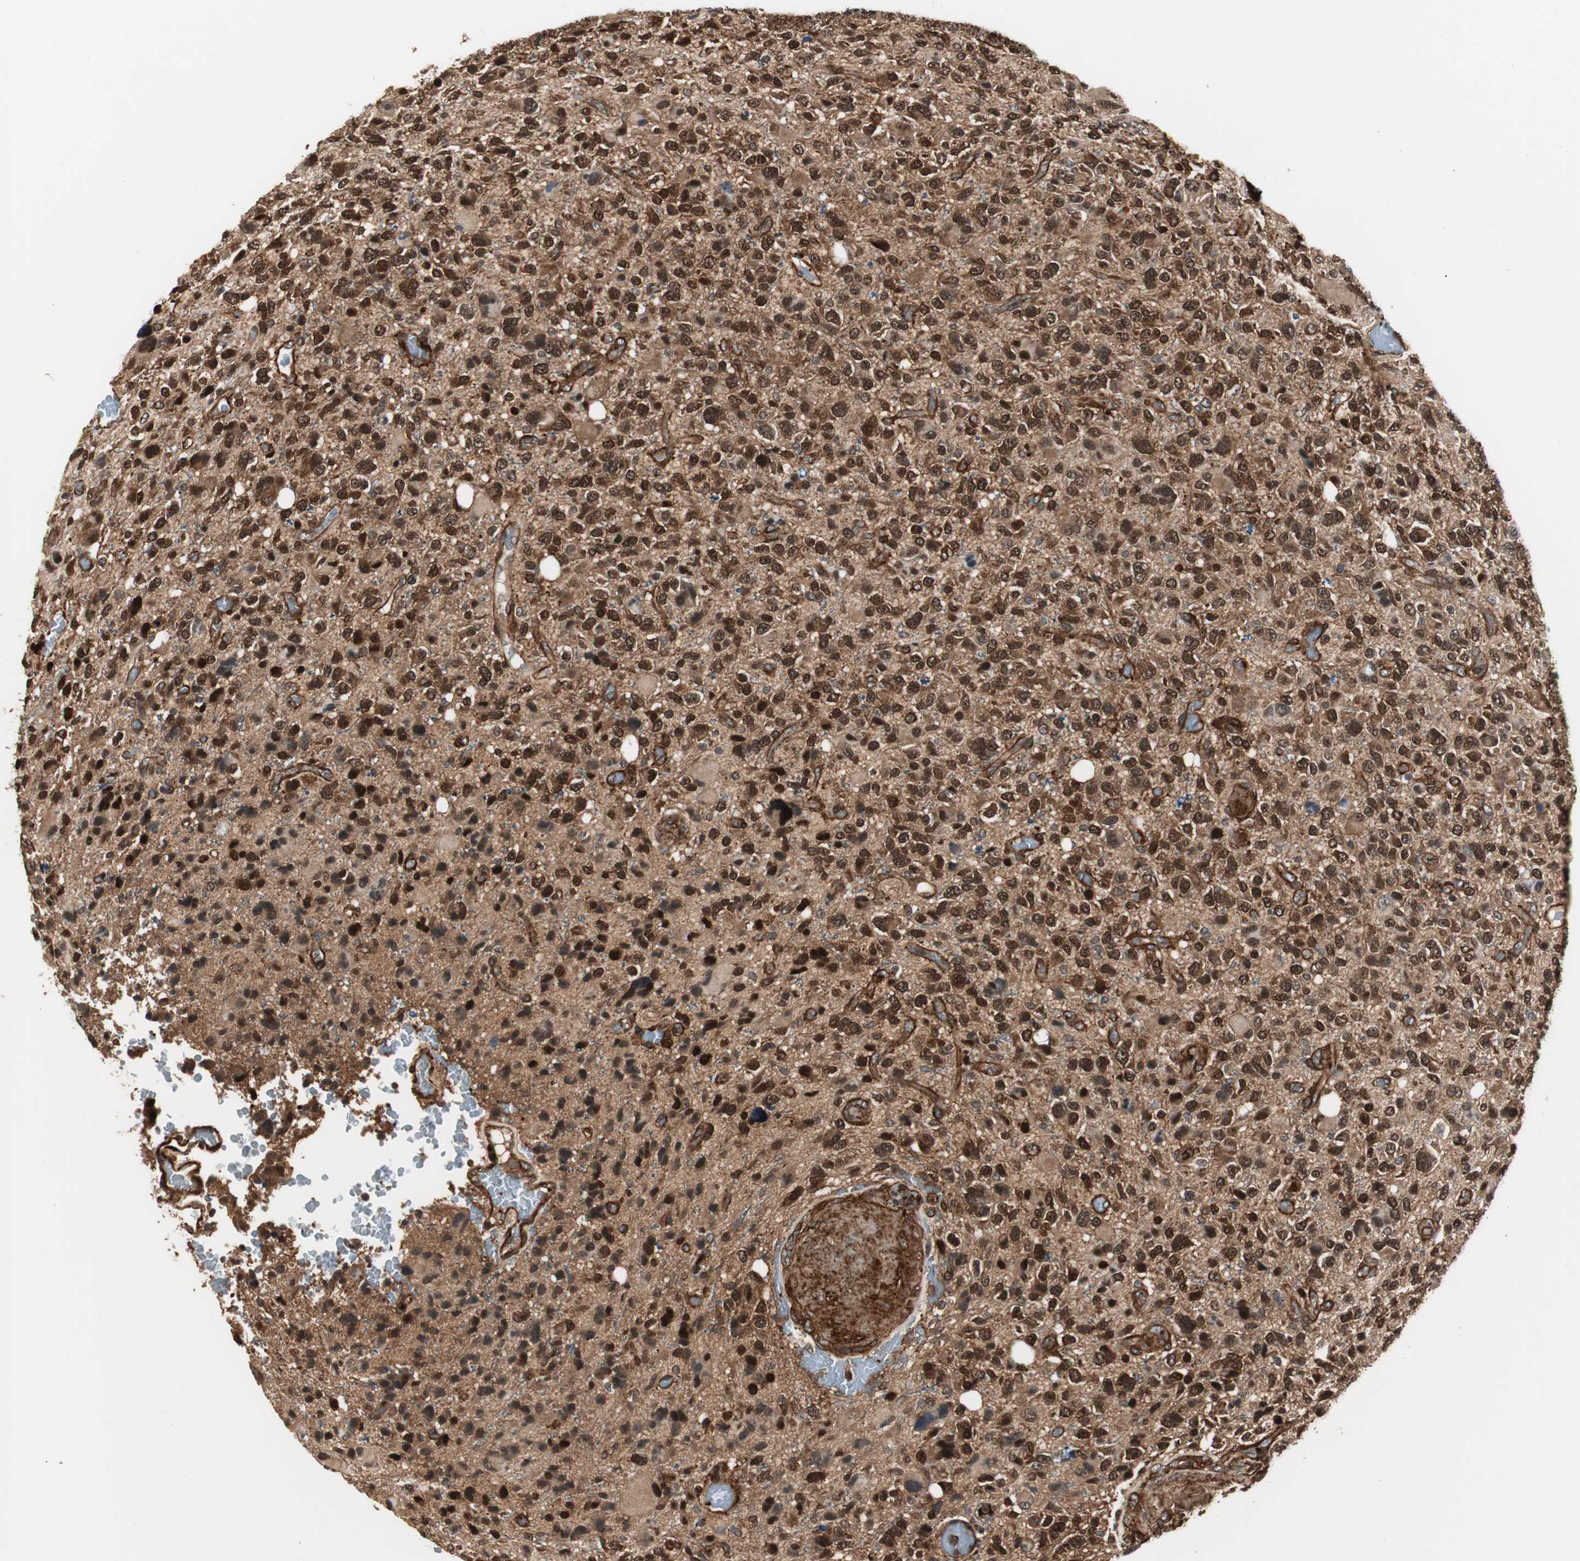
{"staining": {"intensity": "strong", "quantity": ">75%", "location": "cytoplasmic/membranous,nuclear"}, "tissue": "glioma", "cell_type": "Tumor cells", "image_type": "cancer", "snomed": [{"axis": "morphology", "description": "Glioma, malignant, High grade"}, {"axis": "topography", "description": "Brain"}], "caption": "A photomicrograph of human glioma stained for a protein shows strong cytoplasmic/membranous and nuclear brown staining in tumor cells.", "gene": "PTPN11", "patient": {"sex": "male", "age": 48}}